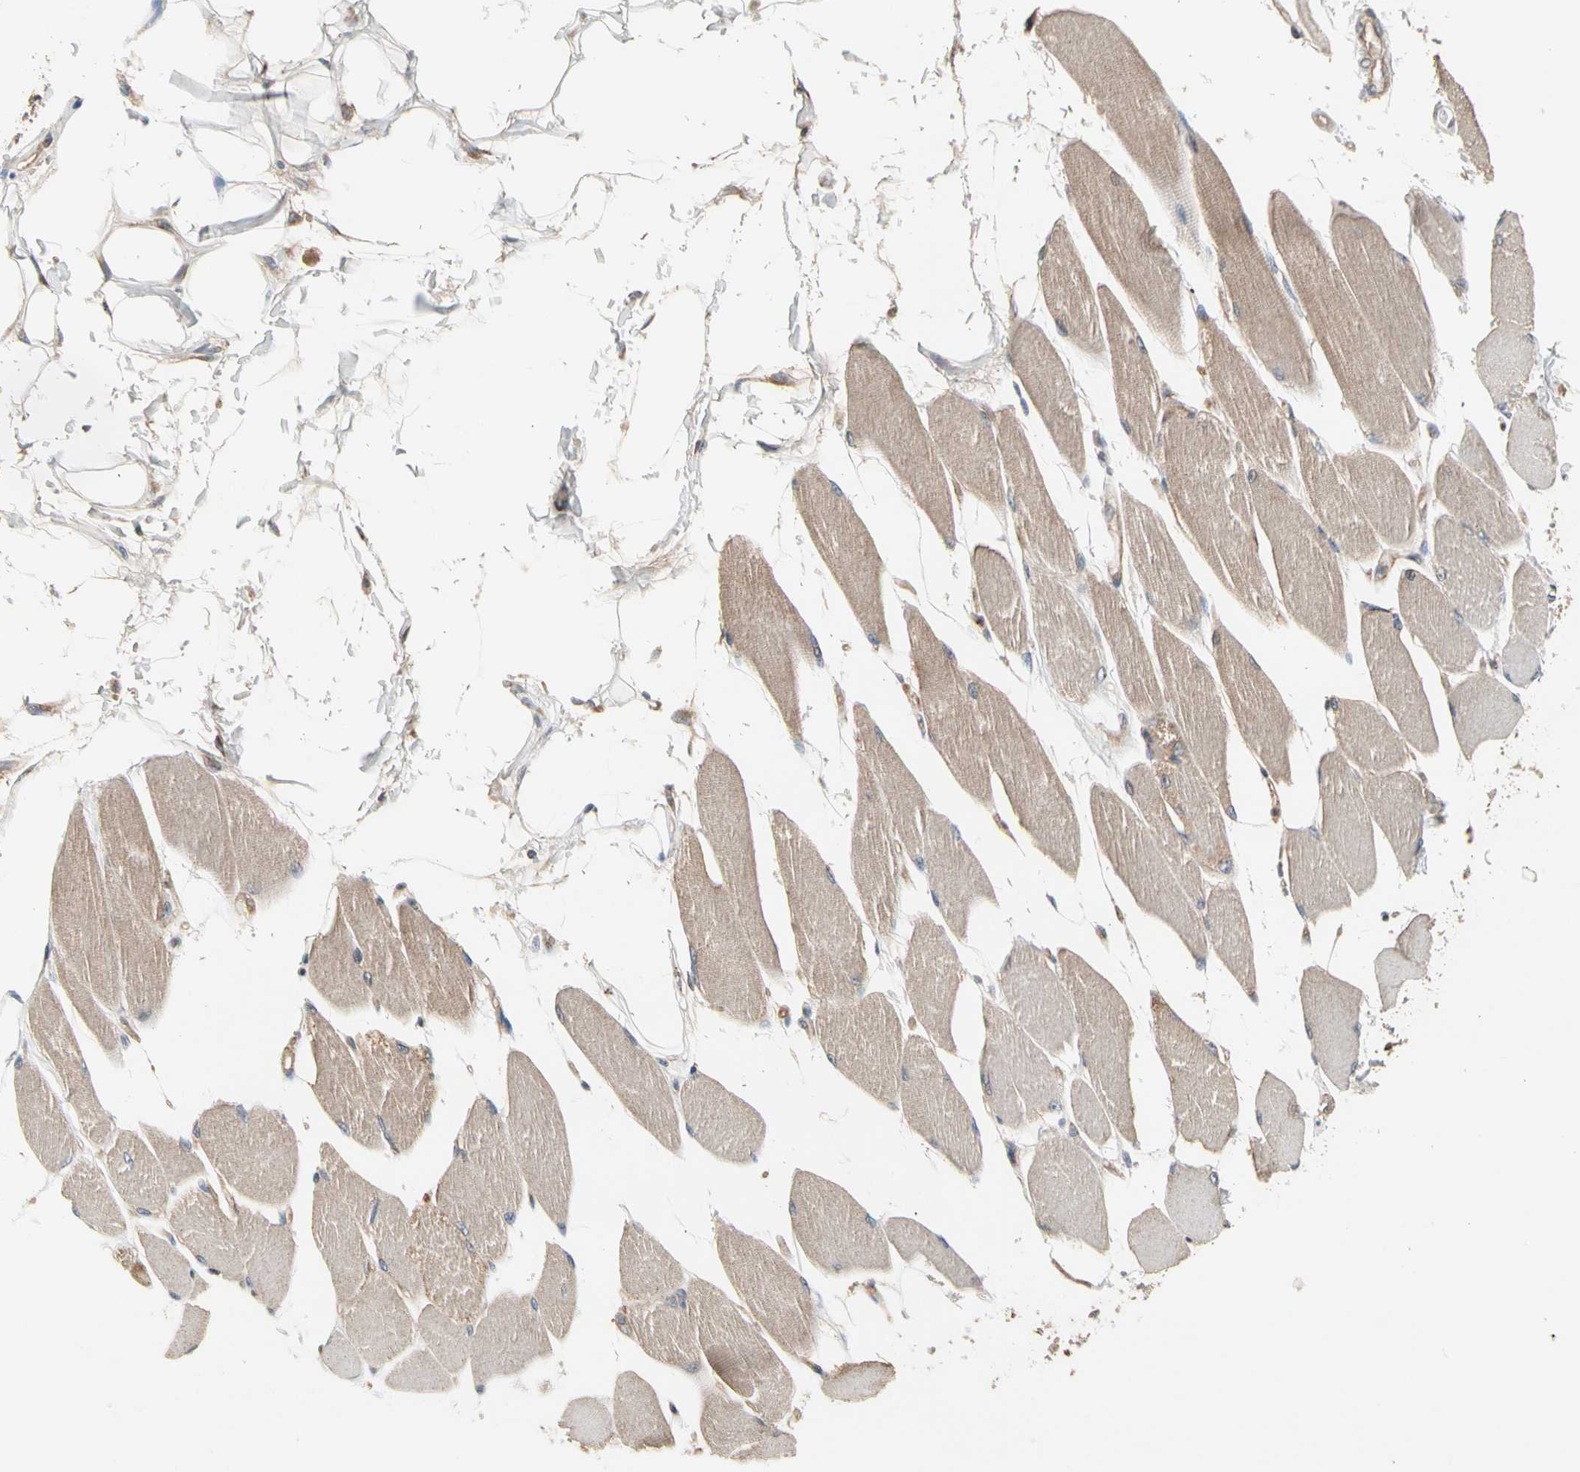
{"staining": {"intensity": "weak", "quantity": ">75%", "location": "cytoplasmic/membranous"}, "tissue": "skeletal muscle", "cell_type": "Myocytes", "image_type": "normal", "snomed": [{"axis": "morphology", "description": "Normal tissue, NOS"}, {"axis": "topography", "description": "Skeletal muscle"}, {"axis": "topography", "description": "Peripheral nerve tissue"}], "caption": "Myocytes display low levels of weak cytoplasmic/membranous positivity in about >75% of cells in benign human skeletal muscle.", "gene": "GCK", "patient": {"sex": "female", "age": 84}}